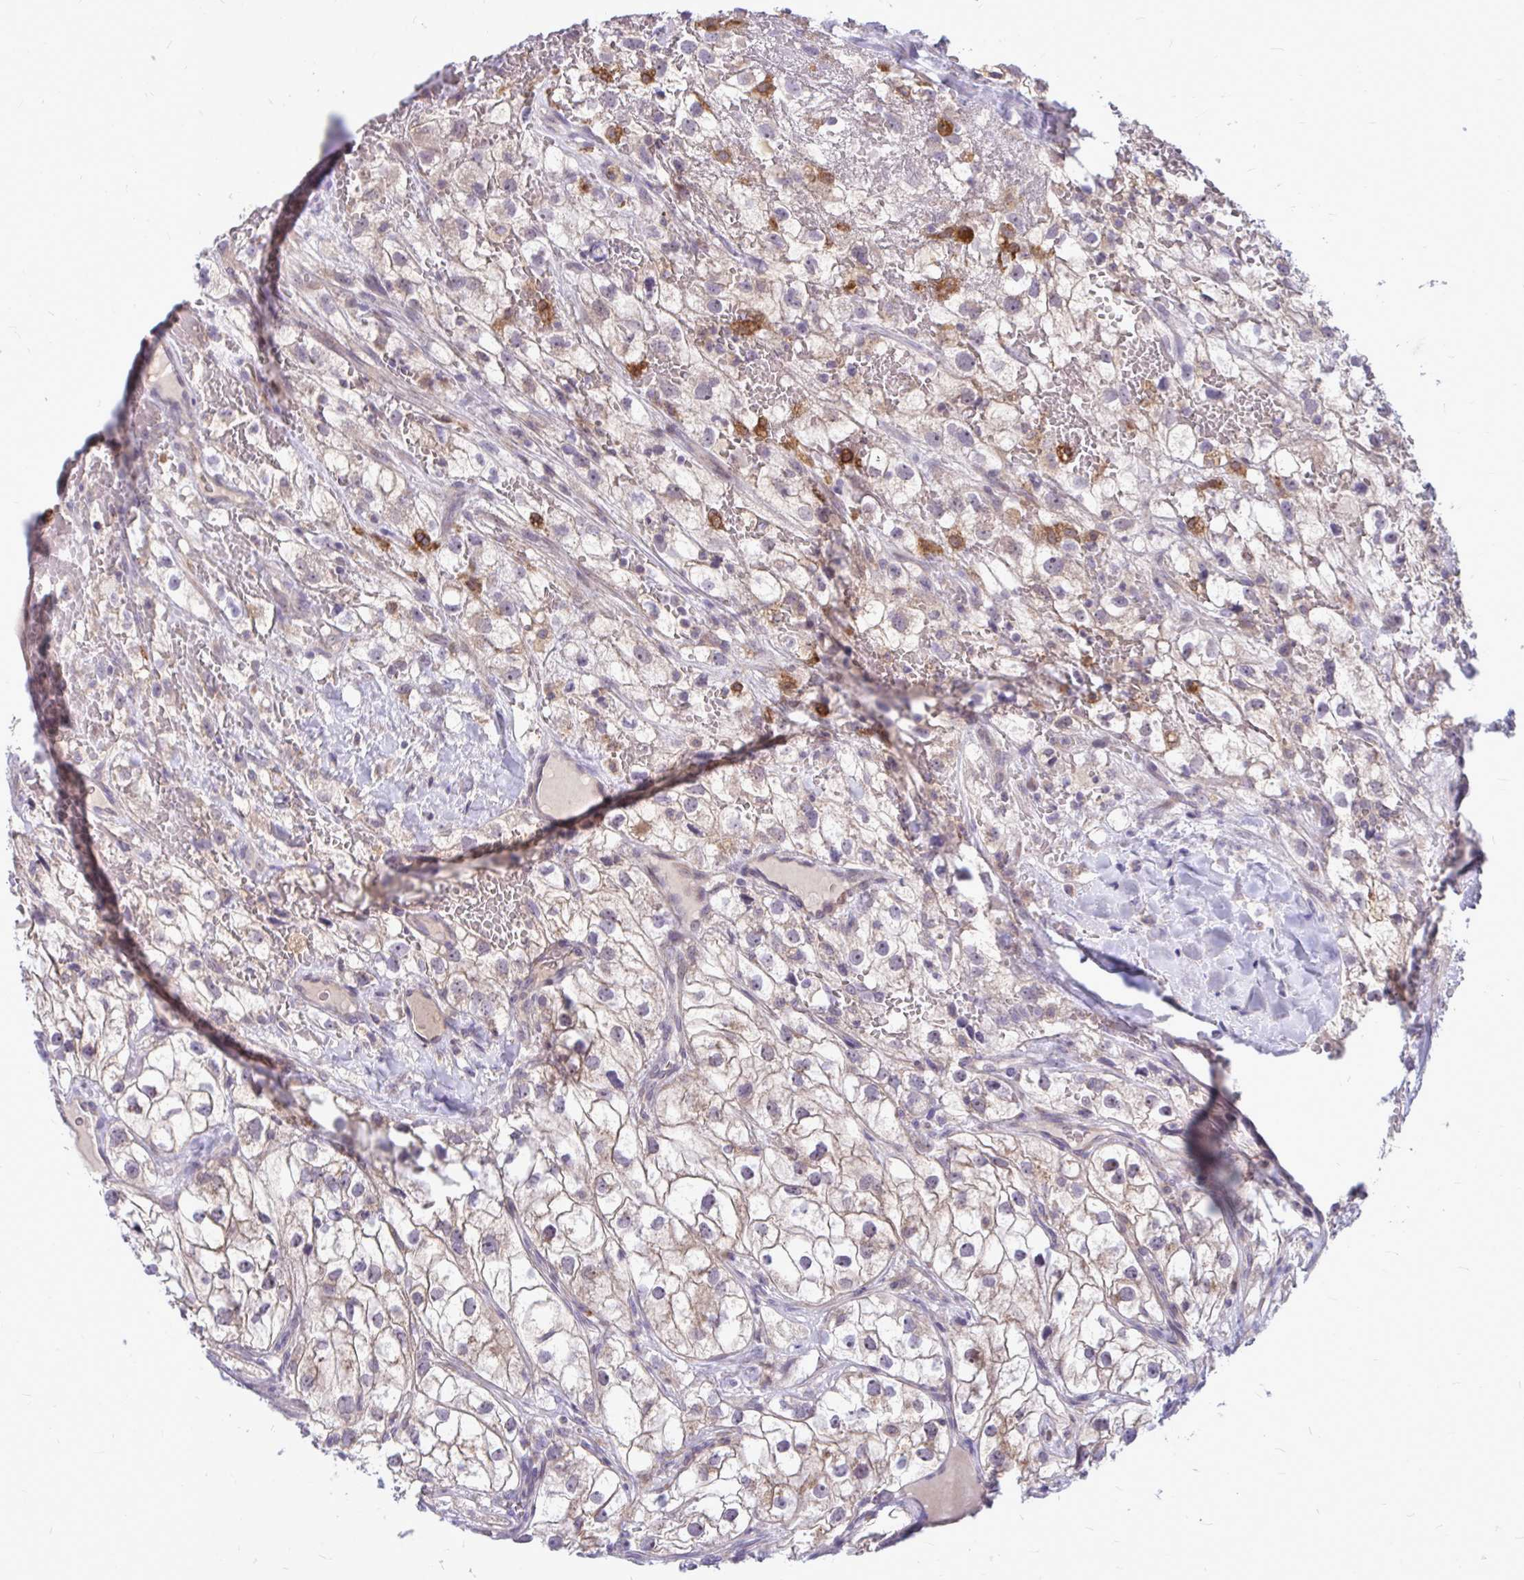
{"staining": {"intensity": "negative", "quantity": "none", "location": "none"}, "tissue": "renal cancer", "cell_type": "Tumor cells", "image_type": "cancer", "snomed": [{"axis": "morphology", "description": "Adenocarcinoma, NOS"}, {"axis": "topography", "description": "Kidney"}], "caption": "The micrograph displays no staining of tumor cells in adenocarcinoma (renal). The staining was performed using DAB to visualize the protein expression in brown, while the nuclei were stained in blue with hematoxylin (Magnification: 20x).", "gene": "ZSCAN25", "patient": {"sex": "male", "age": 59}}